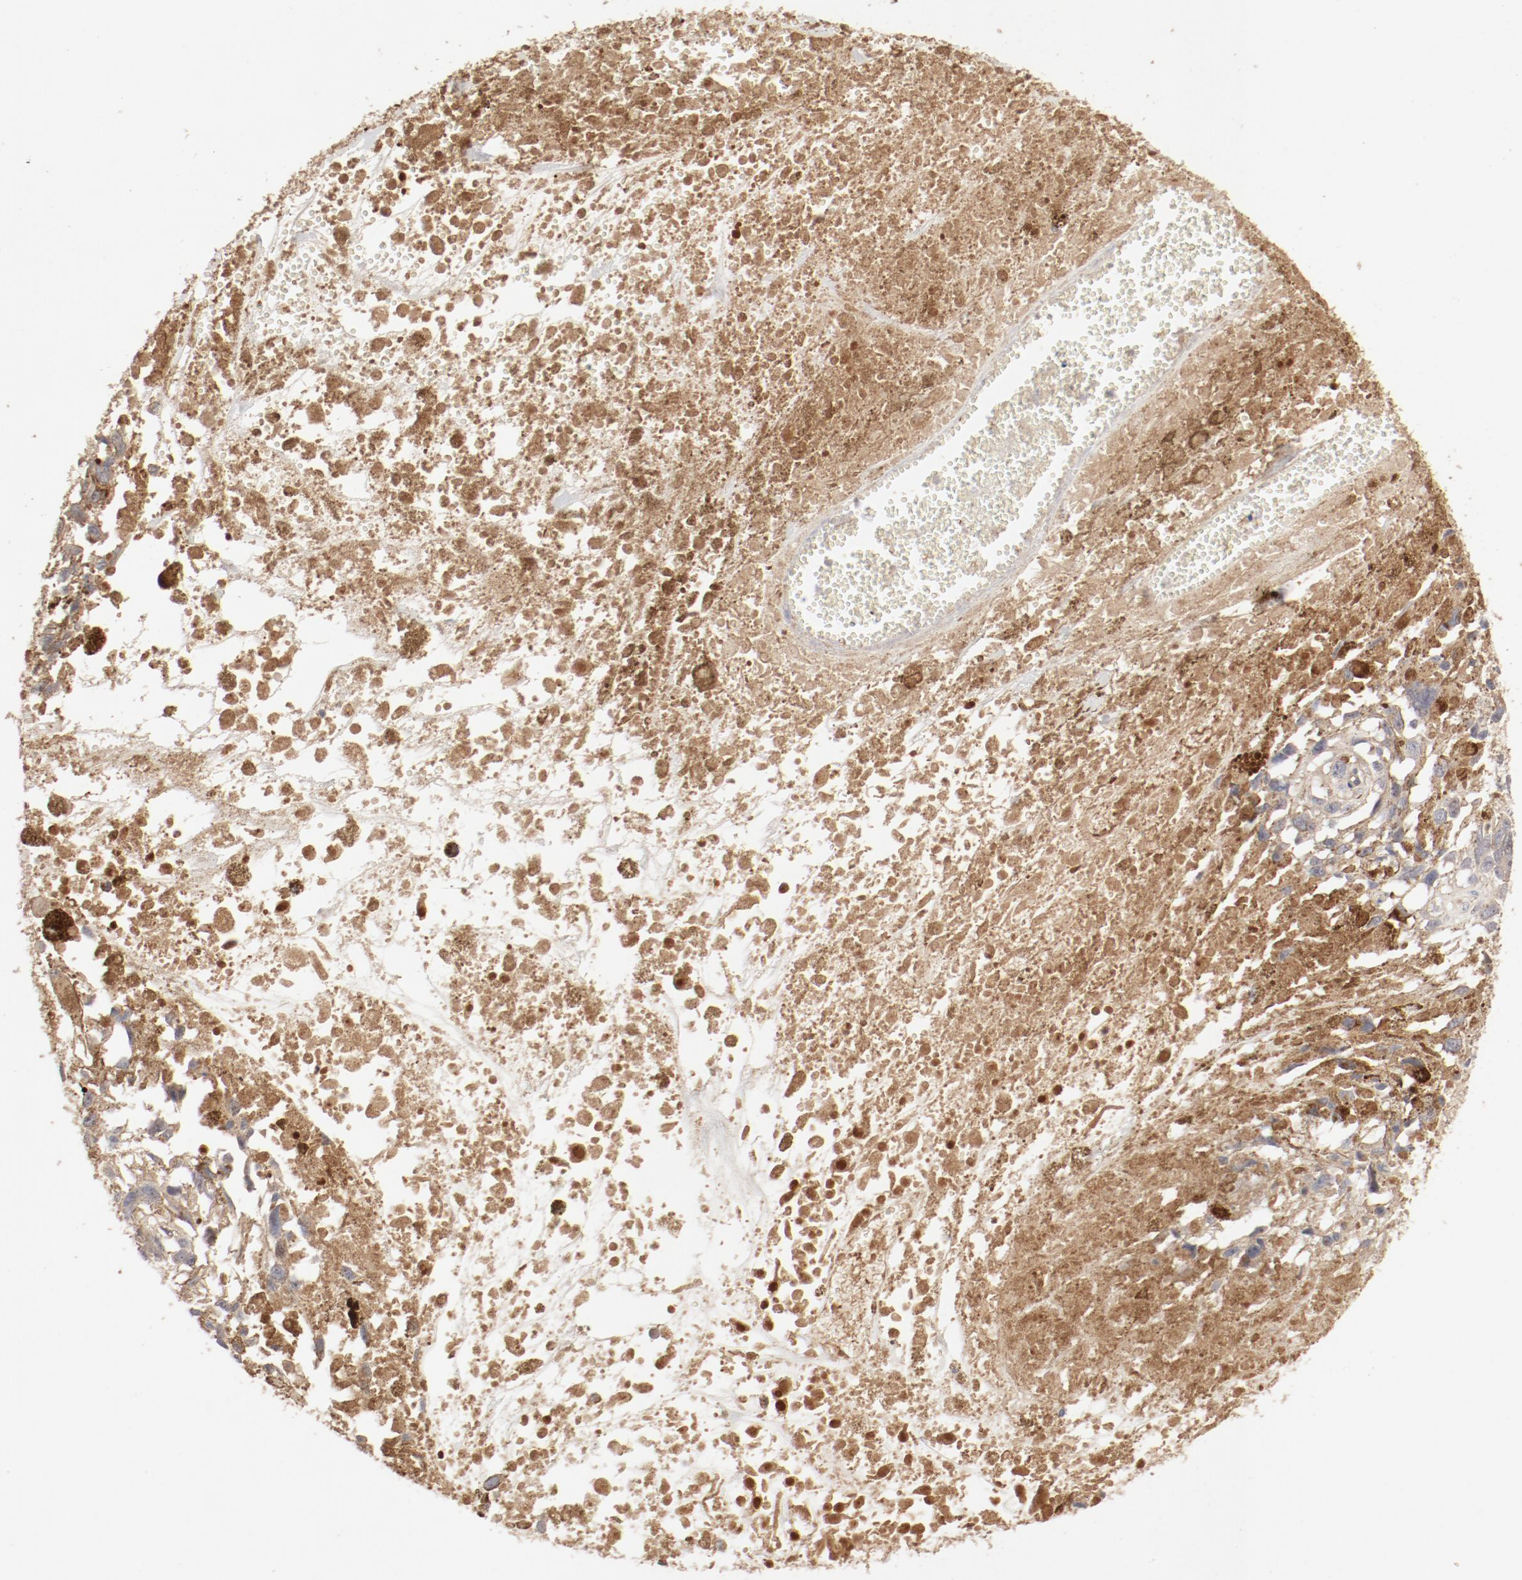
{"staining": {"intensity": "weak", "quantity": ">75%", "location": "cytoplasmic/membranous"}, "tissue": "melanoma", "cell_type": "Tumor cells", "image_type": "cancer", "snomed": [{"axis": "morphology", "description": "Malignant melanoma, Metastatic site"}, {"axis": "topography", "description": "Lymph node"}], "caption": "Immunohistochemical staining of malignant melanoma (metastatic site) demonstrates low levels of weak cytoplasmic/membranous protein staining in approximately >75% of tumor cells.", "gene": "IL3RA", "patient": {"sex": "male", "age": 59}}